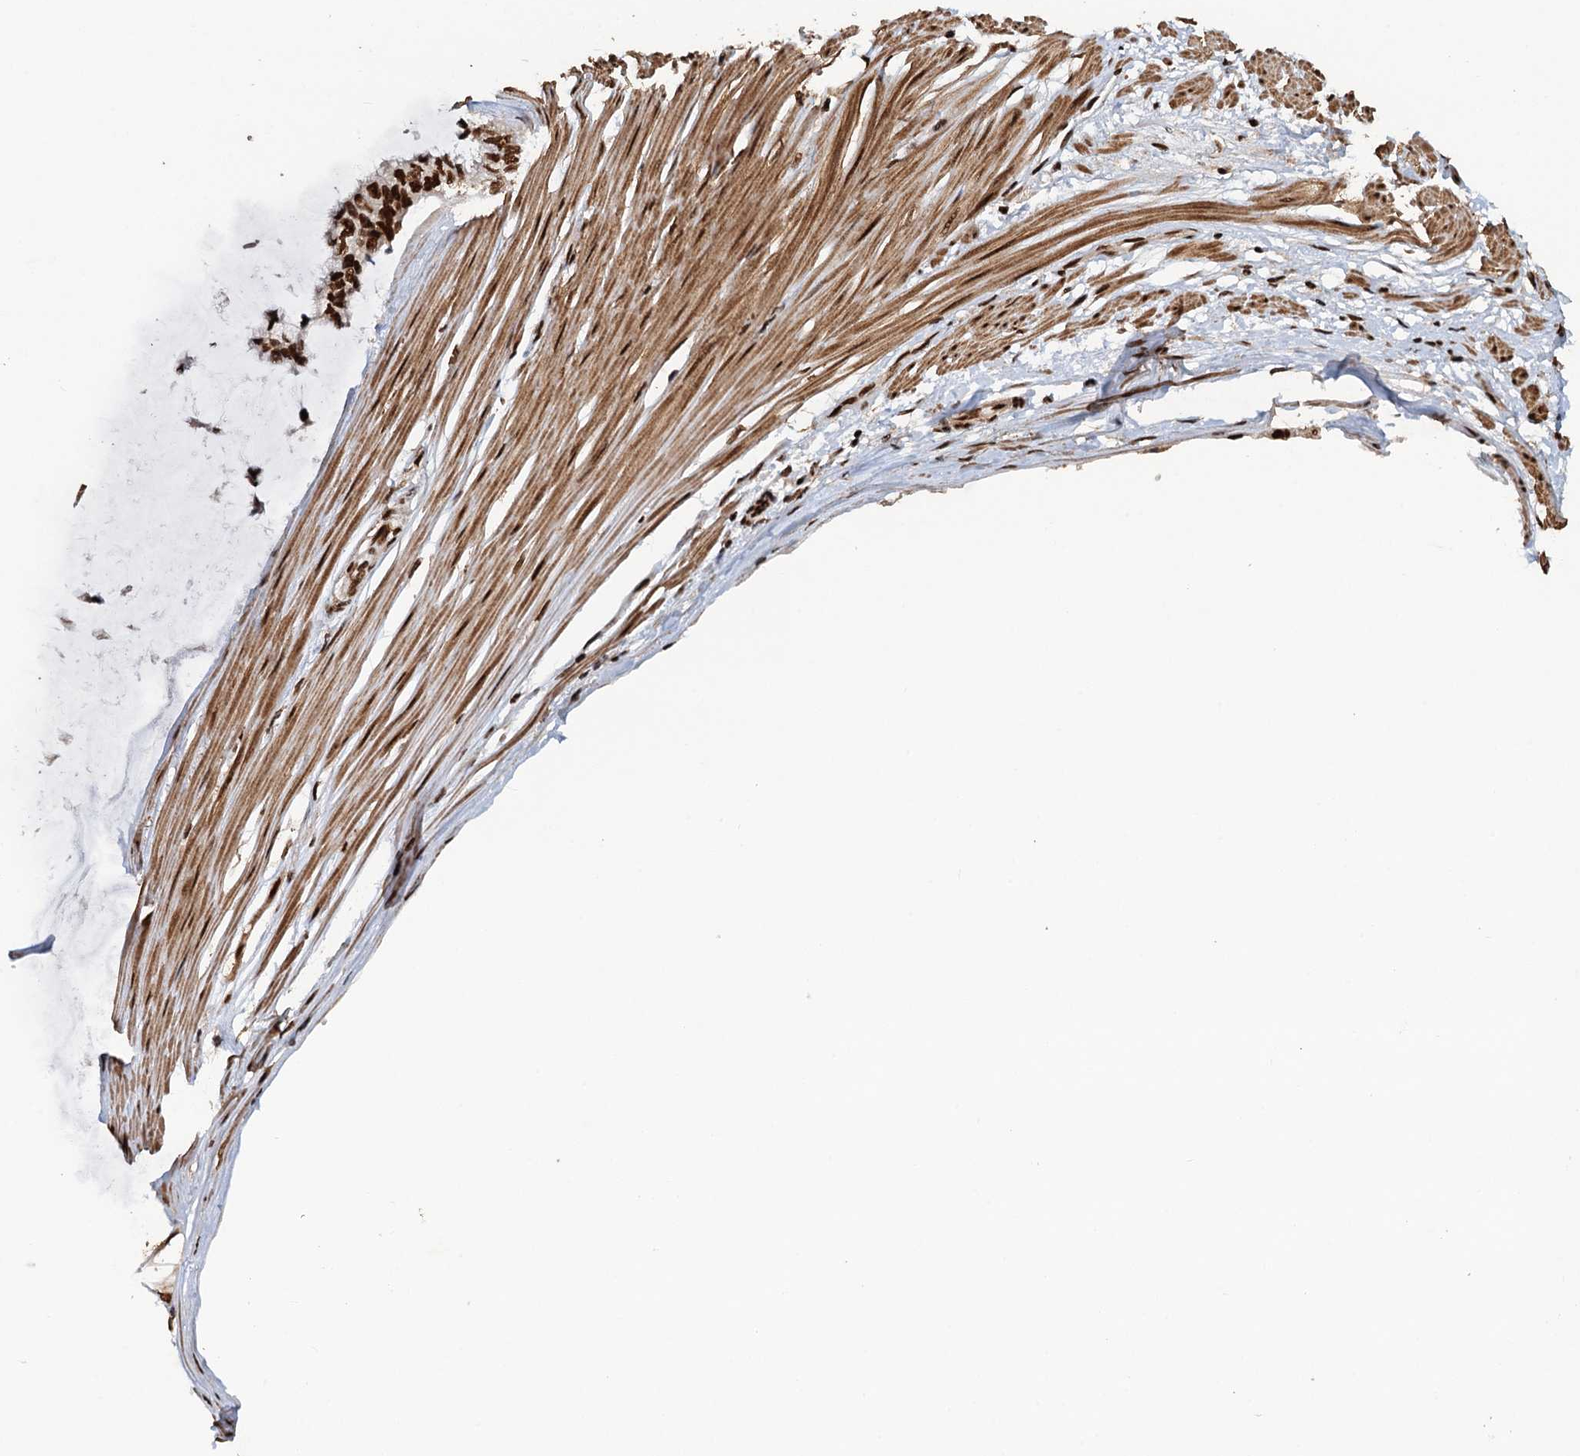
{"staining": {"intensity": "strong", "quantity": ">75%", "location": "nuclear"}, "tissue": "ovarian cancer", "cell_type": "Tumor cells", "image_type": "cancer", "snomed": [{"axis": "morphology", "description": "Cystadenocarcinoma, mucinous, NOS"}, {"axis": "topography", "description": "Ovary"}], "caption": "This image displays immunohistochemistry (IHC) staining of human ovarian cancer, with high strong nuclear positivity in approximately >75% of tumor cells.", "gene": "ZC3H18", "patient": {"sex": "female", "age": 39}}